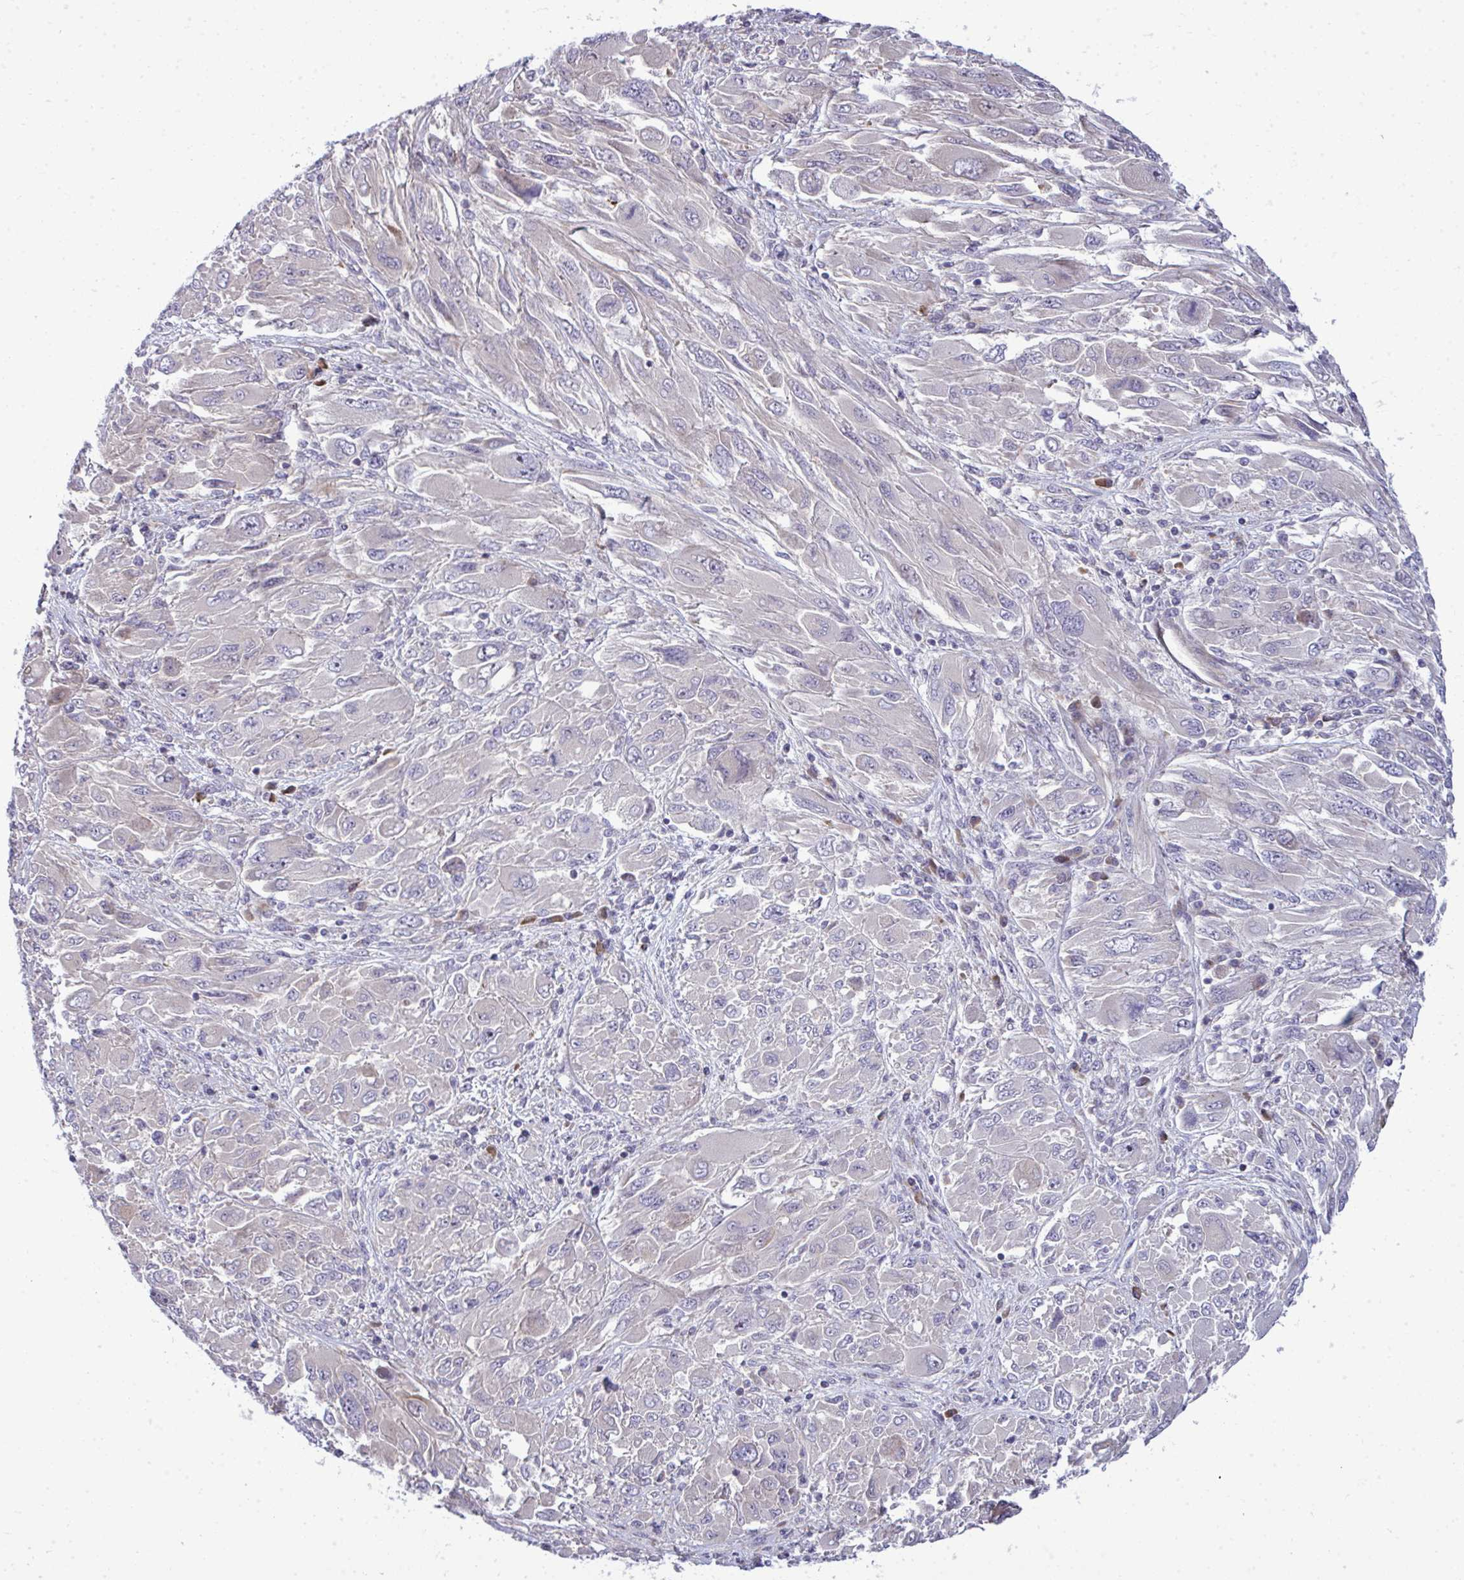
{"staining": {"intensity": "negative", "quantity": "none", "location": "none"}, "tissue": "melanoma", "cell_type": "Tumor cells", "image_type": "cancer", "snomed": [{"axis": "morphology", "description": "Malignant melanoma, NOS"}, {"axis": "topography", "description": "Skin"}], "caption": "The immunohistochemistry image has no significant positivity in tumor cells of melanoma tissue.", "gene": "ZSCAN9", "patient": {"sex": "female", "age": 91}}